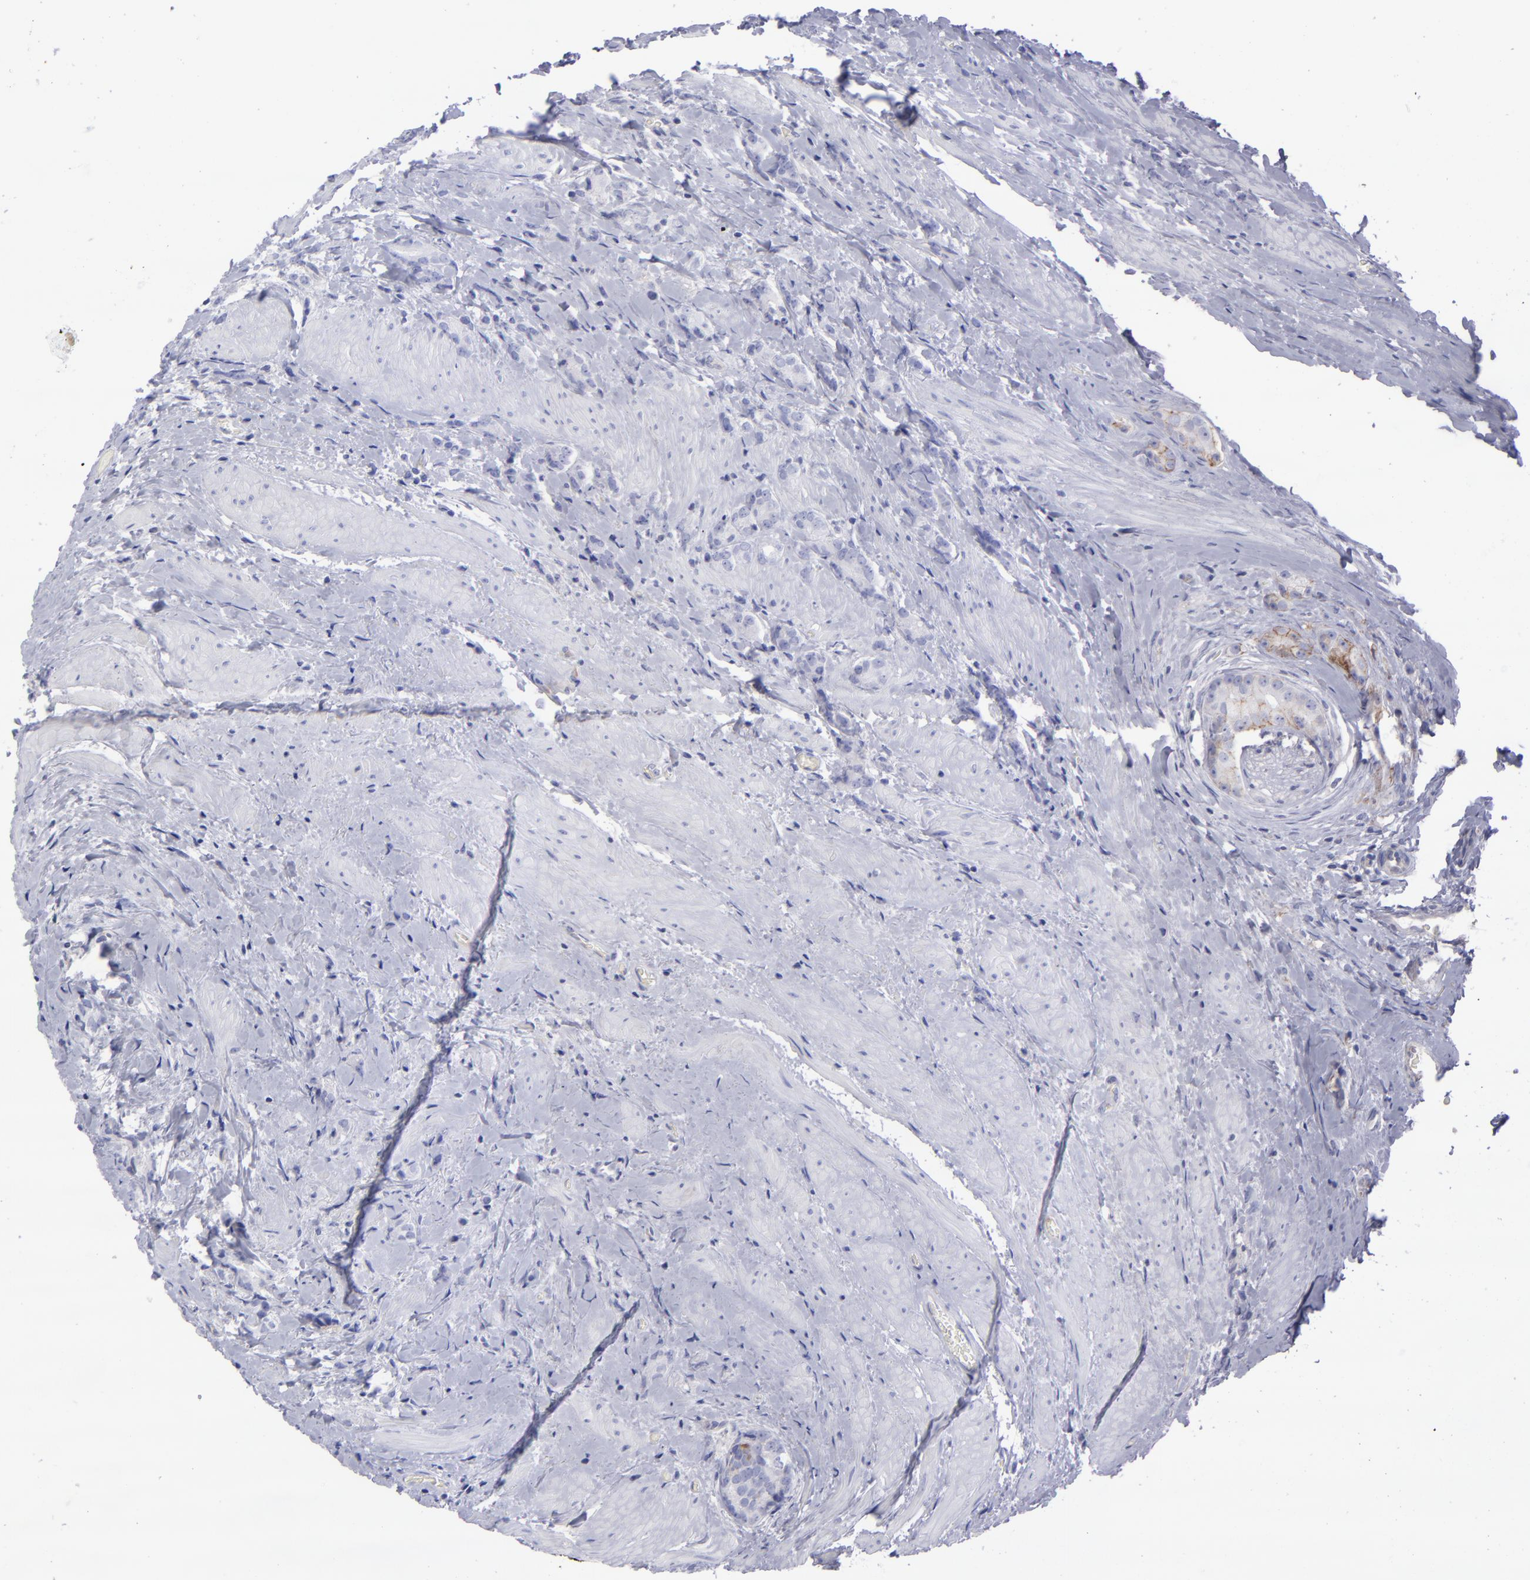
{"staining": {"intensity": "moderate", "quantity": "<25%", "location": "cytoplasmic/membranous"}, "tissue": "prostate cancer", "cell_type": "Tumor cells", "image_type": "cancer", "snomed": [{"axis": "morphology", "description": "Adenocarcinoma, Medium grade"}, {"axis": "topography", "description": "Prostate"}], "caption": "Immunohistochemical staining of prostate cancer demonstrates low levels of moderate cytoplasmic/membranous staining in about <25% of tumor cells. The staining was performed using DAB (3,3'-diaminobenzidine), with brown indicating positive protein expression. Nuclei are stained blue with hematoxylin.", "gene": "BSG", "patient": {"sex": "male", "age": 59}}